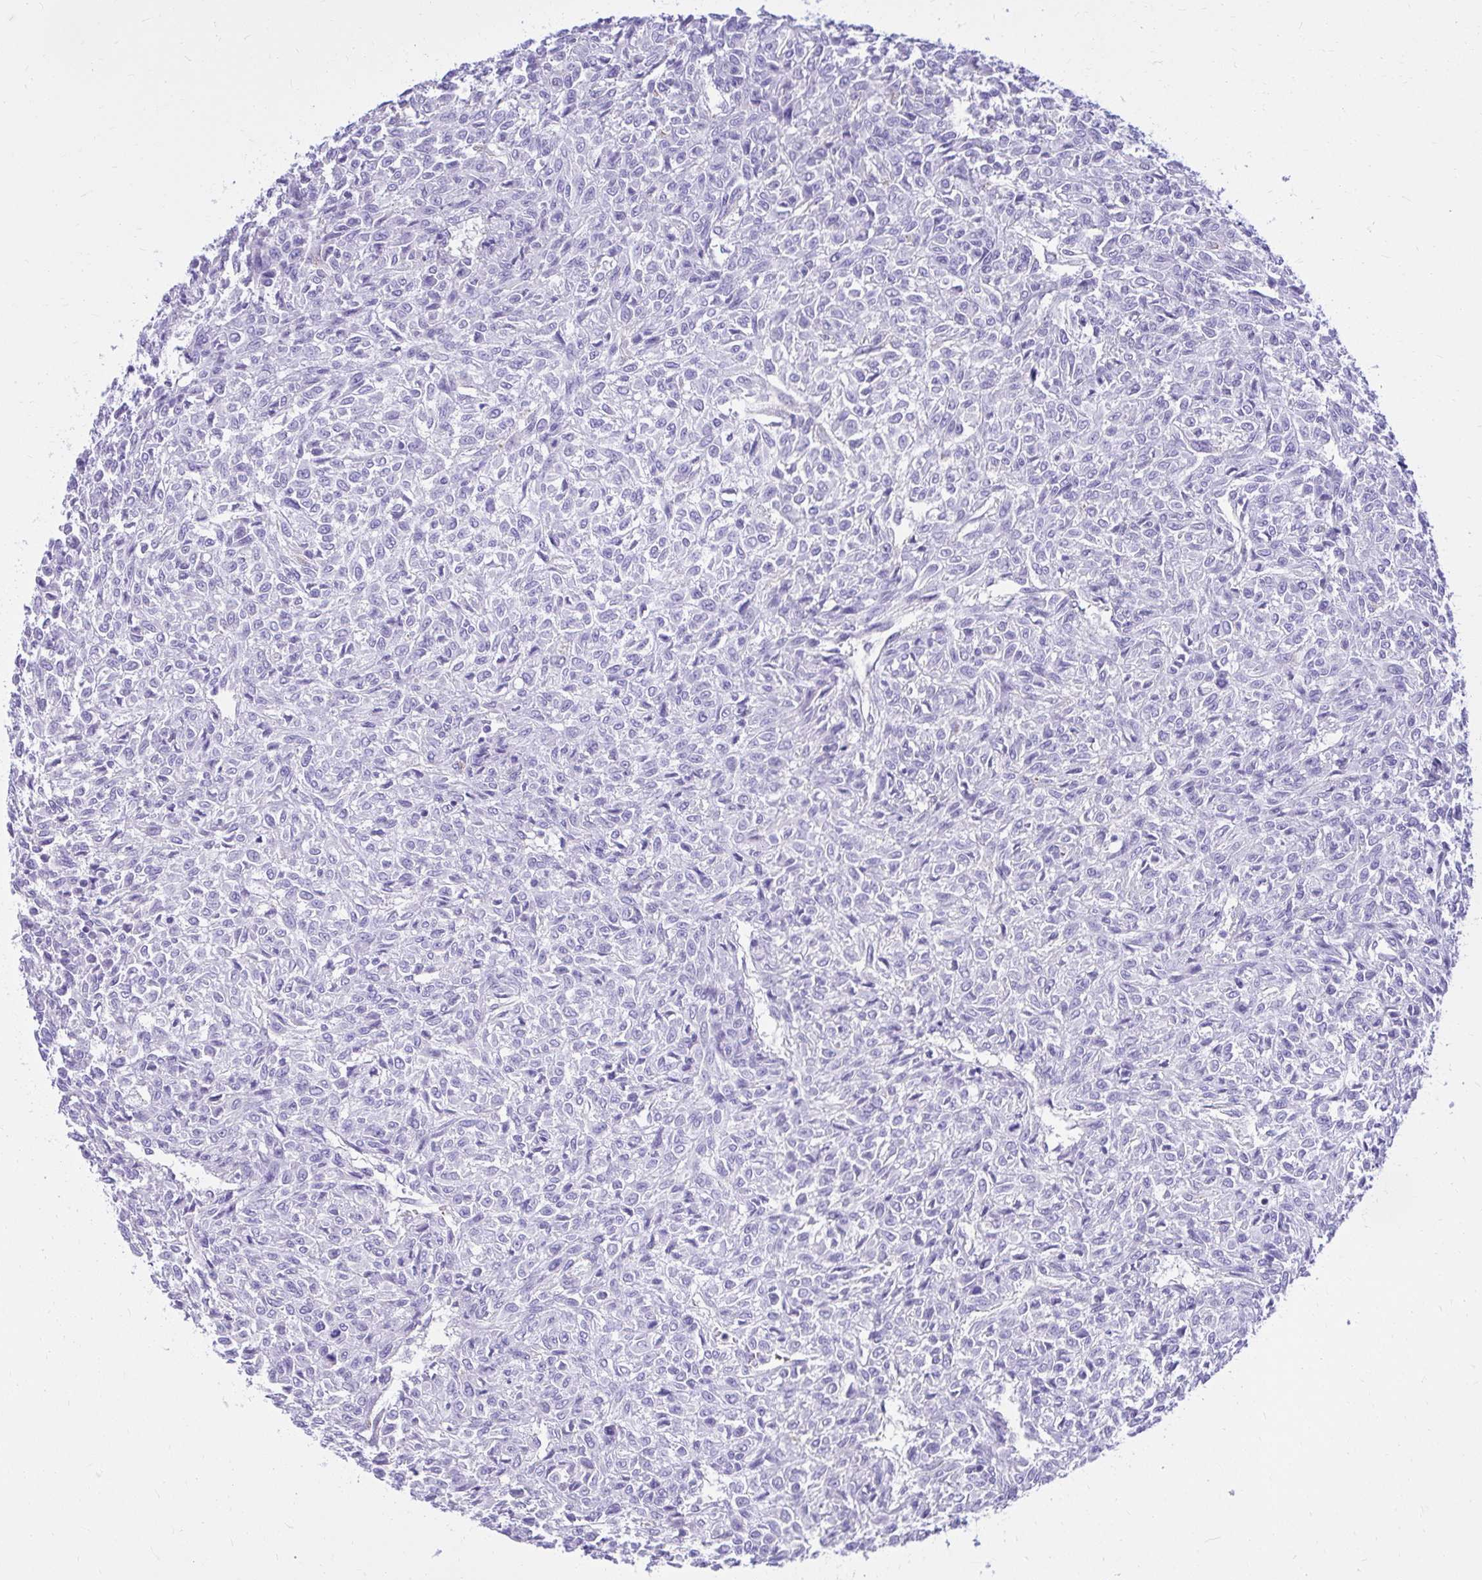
{"staining": {"intensity": "negative", "quantity": "none", "location": "none"}, "tissue": "renal cancer", "cell_type": "Tumor cells", "image_type": "cancer", "snomed": [{"axis": "morphology", "description": "Adenocarcinoma, NOS"}, {"axis": "topography", "description": "Kidney"}], "caption": "The micrograph reveals no staining of tumor cells in renal adenocarcinoma.", "gene": "PELI3", "patient": {"sex": "male", "age": 58}}